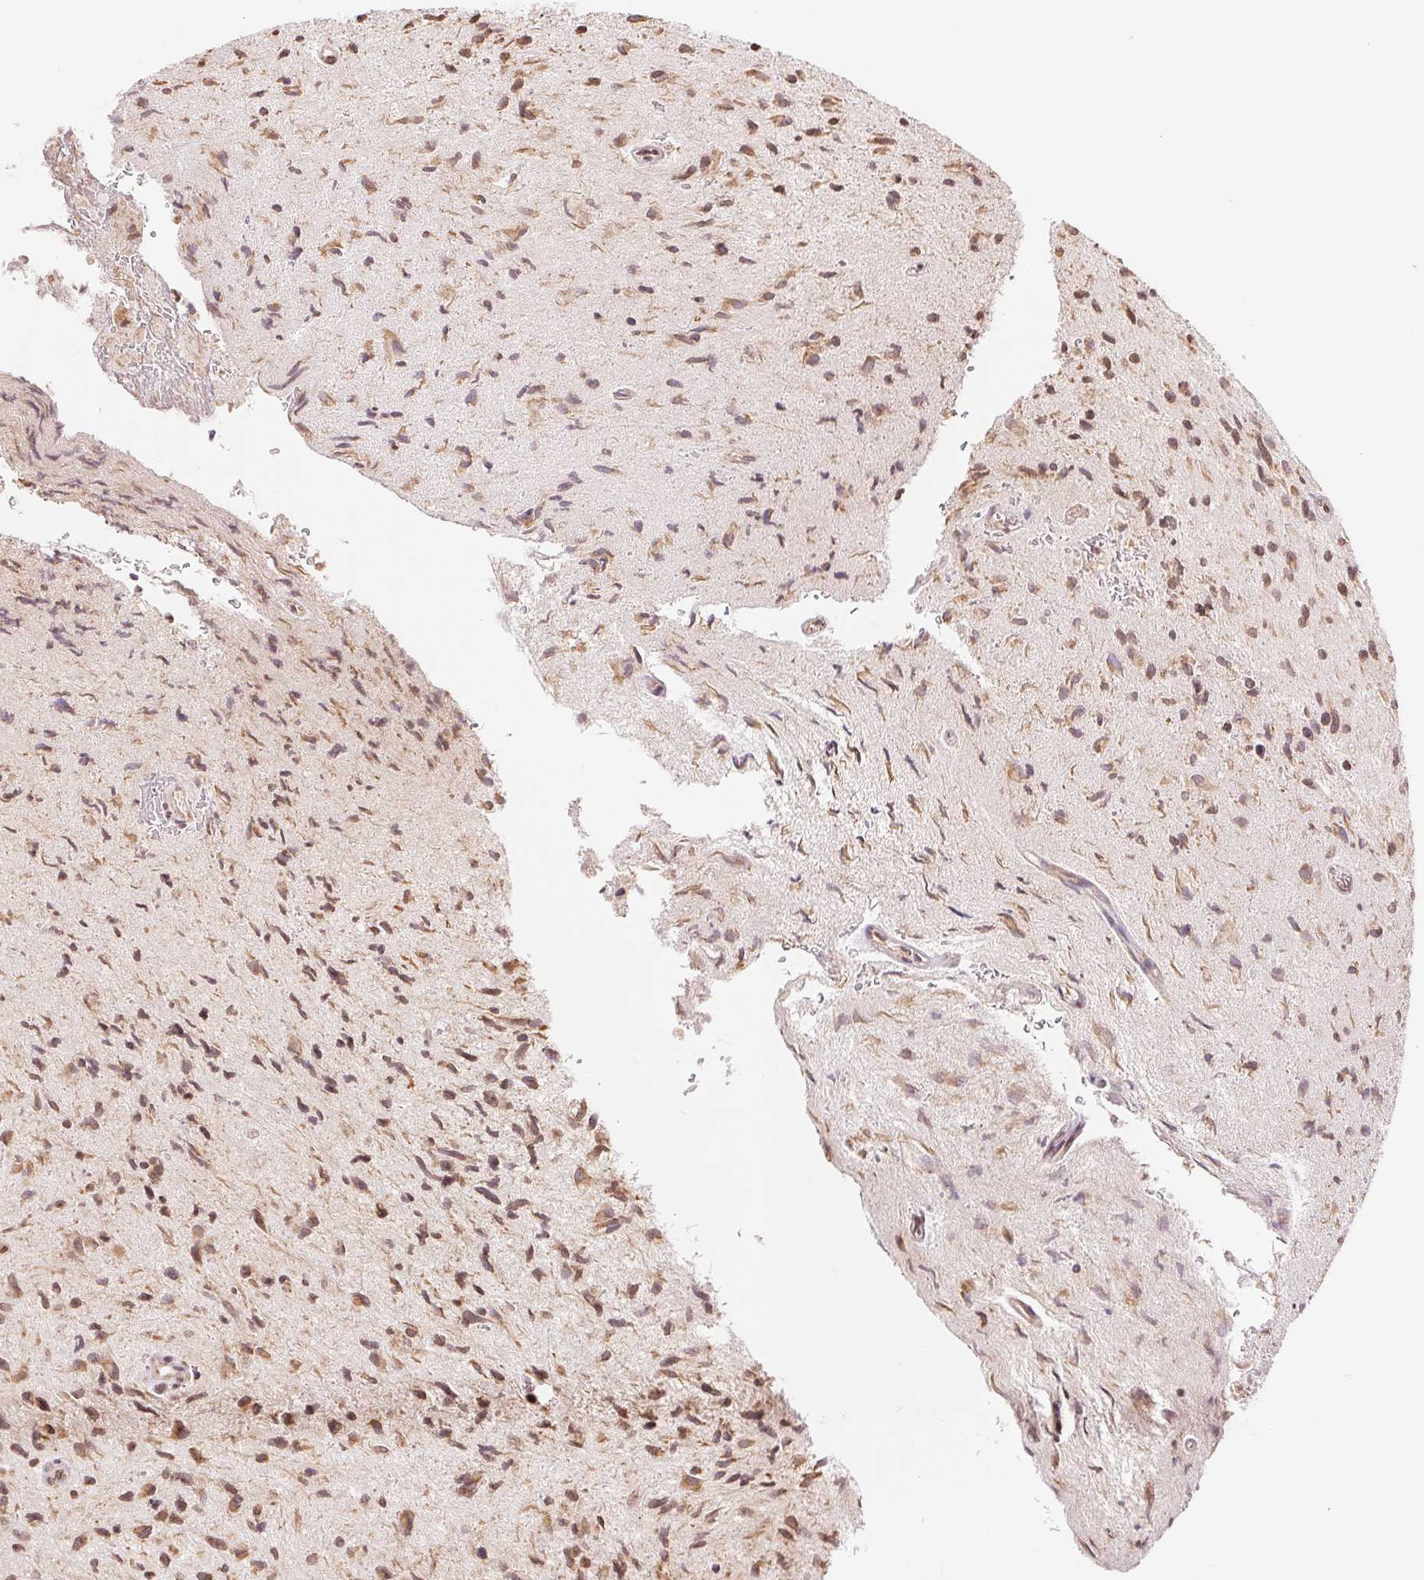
{"staining": {"intensity": "moderate", "quantity": "25%-75%", "location": "cytoplasmic/membranous,nuclear"}, "tissue": "glioma", "cell_type": "Tumor cells", "image_type": "cancer", "snomed": [{"axis": "morphology", "description": "Glioma, malignant, High grade"}, {"axis": "topography", "description": "Brain"}], "caption": "Malignant glioma (high-grade) stained for a protein shows moderate cytoplasmic/membranous and nuclear positivity in tumor cells.", "gene": "RPN1", "patient": {"sex": "male", "age": 54}}